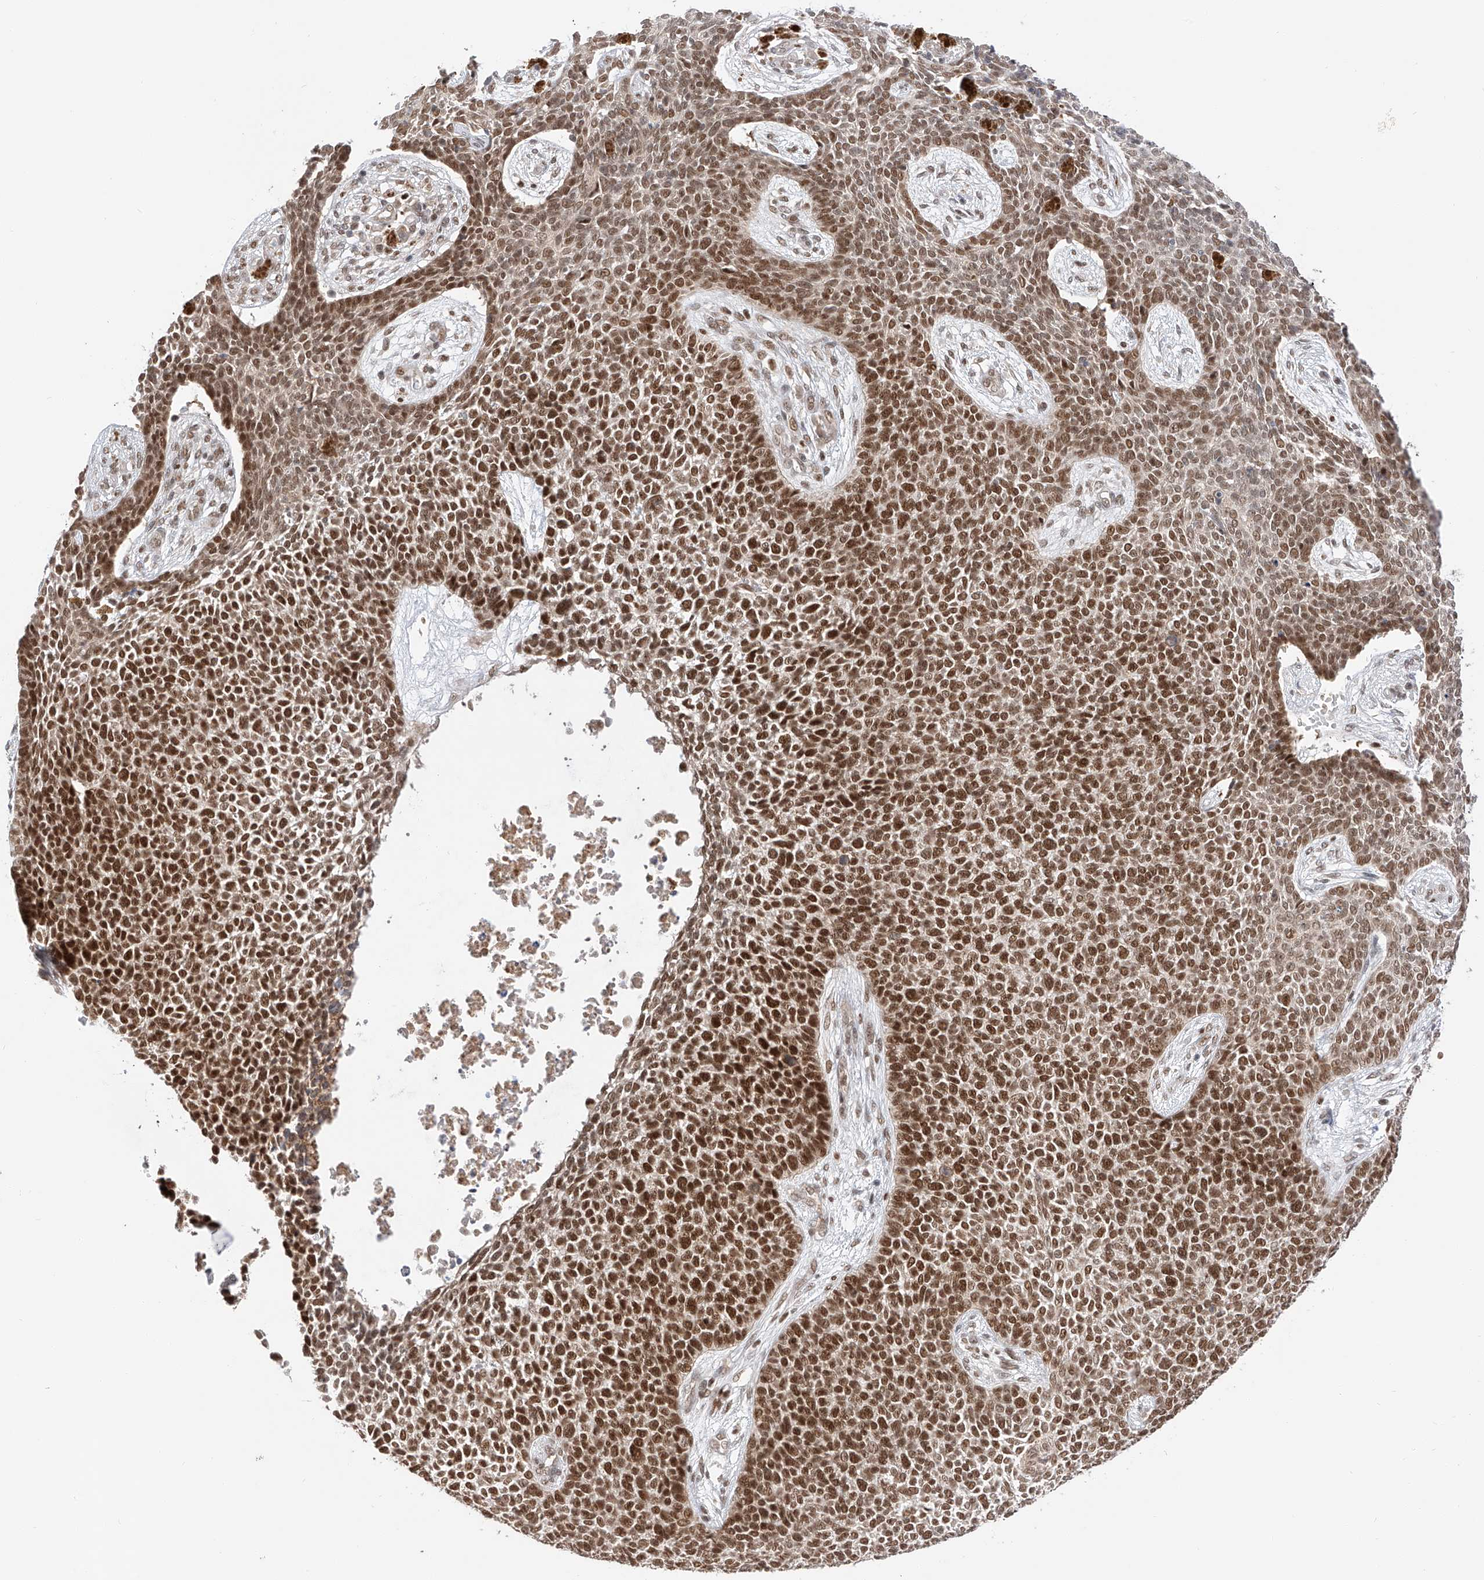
{"staining": {"intensity": "strong", "quantity": ">75%", "location": "nuclear"}, "tissue": "skin cancer", "cell_type": "Tumor cells", "image_type": "cancer", "snomed": [{"axis": "morphology", "description": "Basal cell carcinoma"}, {"axis": "topography", "description": "Skin"}], "caption": "Tumor cells display high levels of strong nuclear positivity in approximately >75% of cells in skin basal cell carcinoma.", "gene": "POGK", "patient": {"sex": "female", "age": 84}}